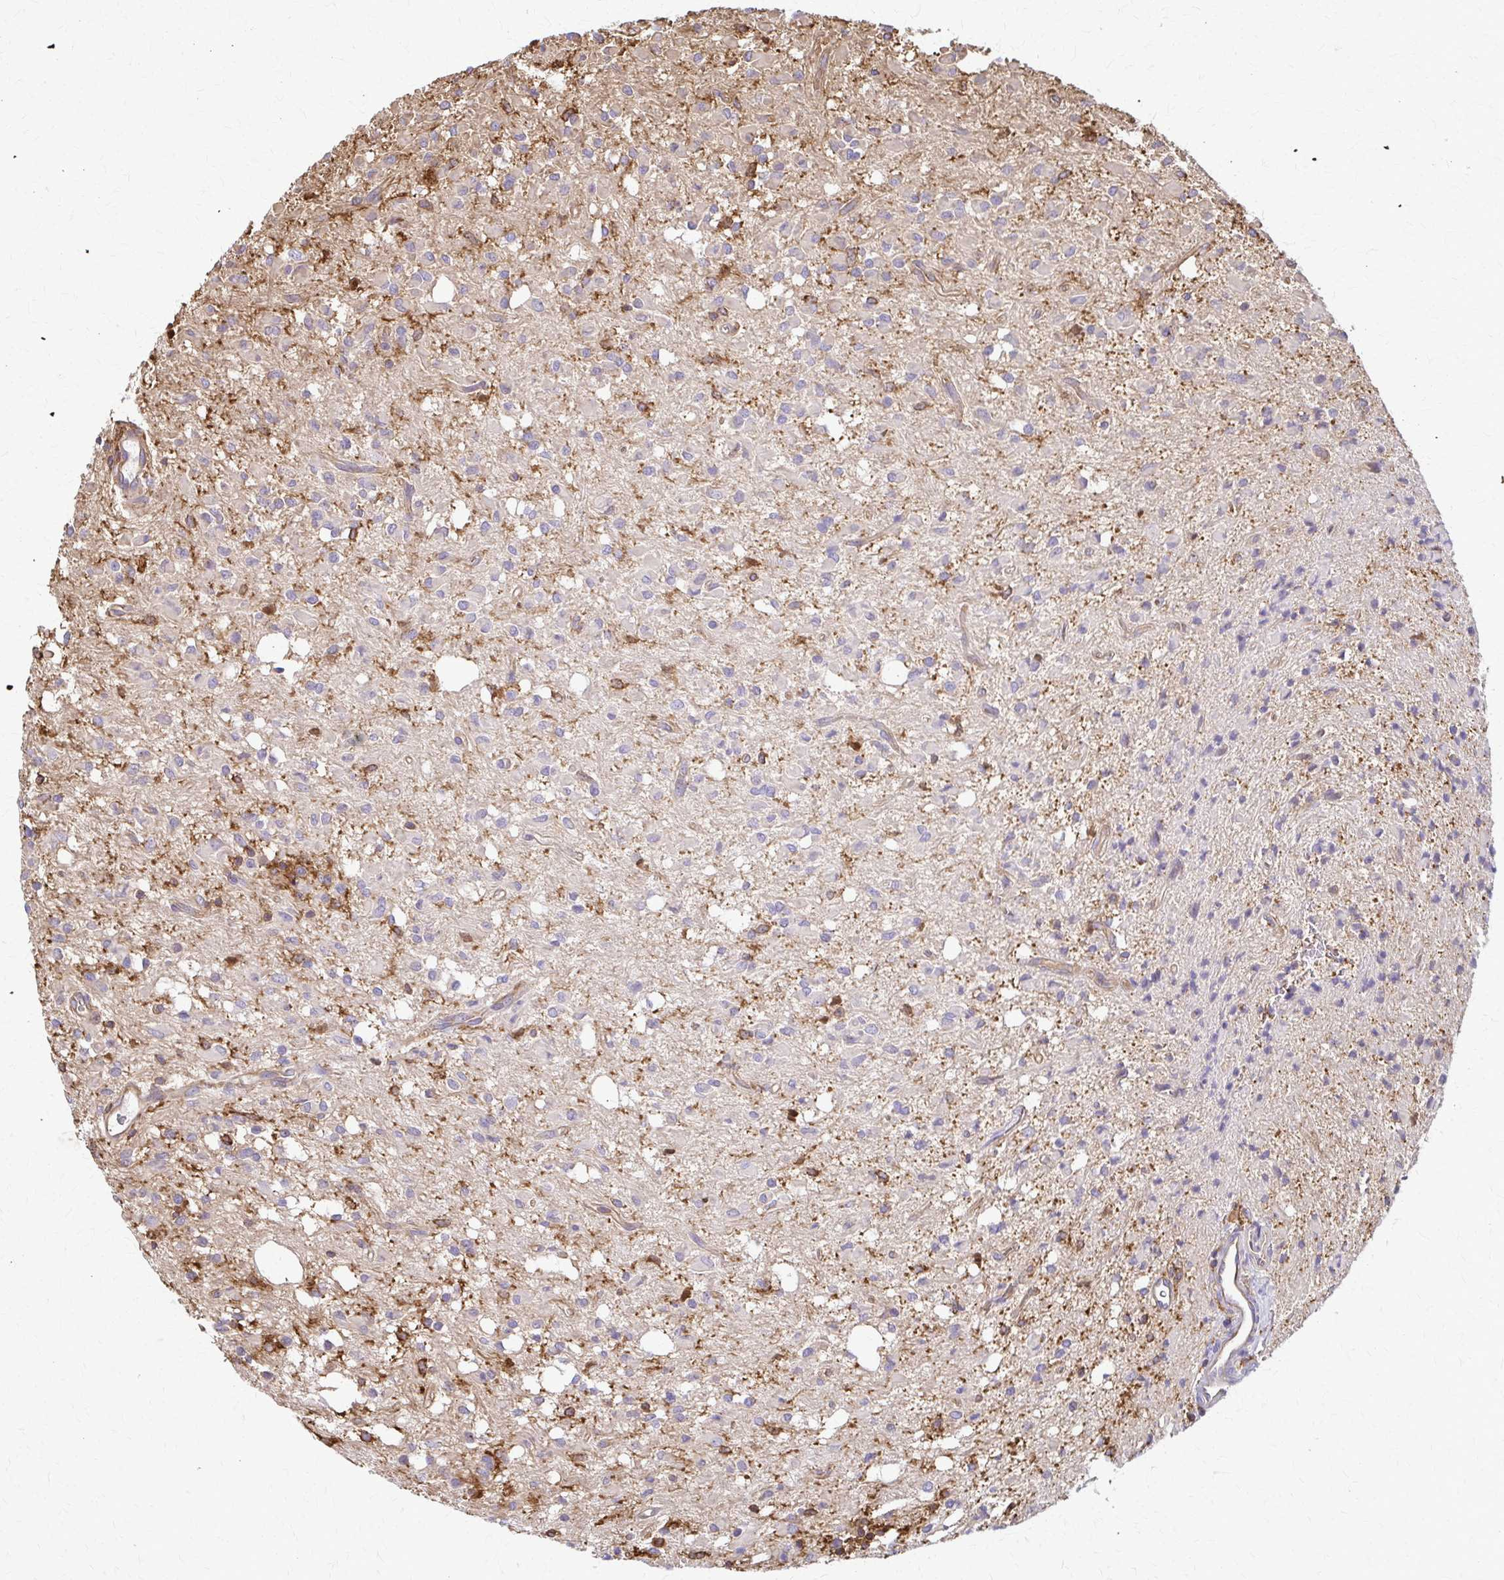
{"staining": {"intensity": "moderate", "quantity": "25%-75%", "location": "cytoplasmic/membranous"}, "tissue": "glioma", "cell_type": "Tumor cells", "image_type": "cancer", "snomed": [{"axis": "morphology", "description": "Glioma, malignant, Low grade"}, {"axis": "topography", "description": "Brain"}], "caption": "Glioma was stained to show a protein in brown. There is medium levels of moderate cytoplasmic/membranous expression in approximately 25%-75% of tumor cells.", "gene": "WASF2", "patient": {"sex": "female", "age": 33}}